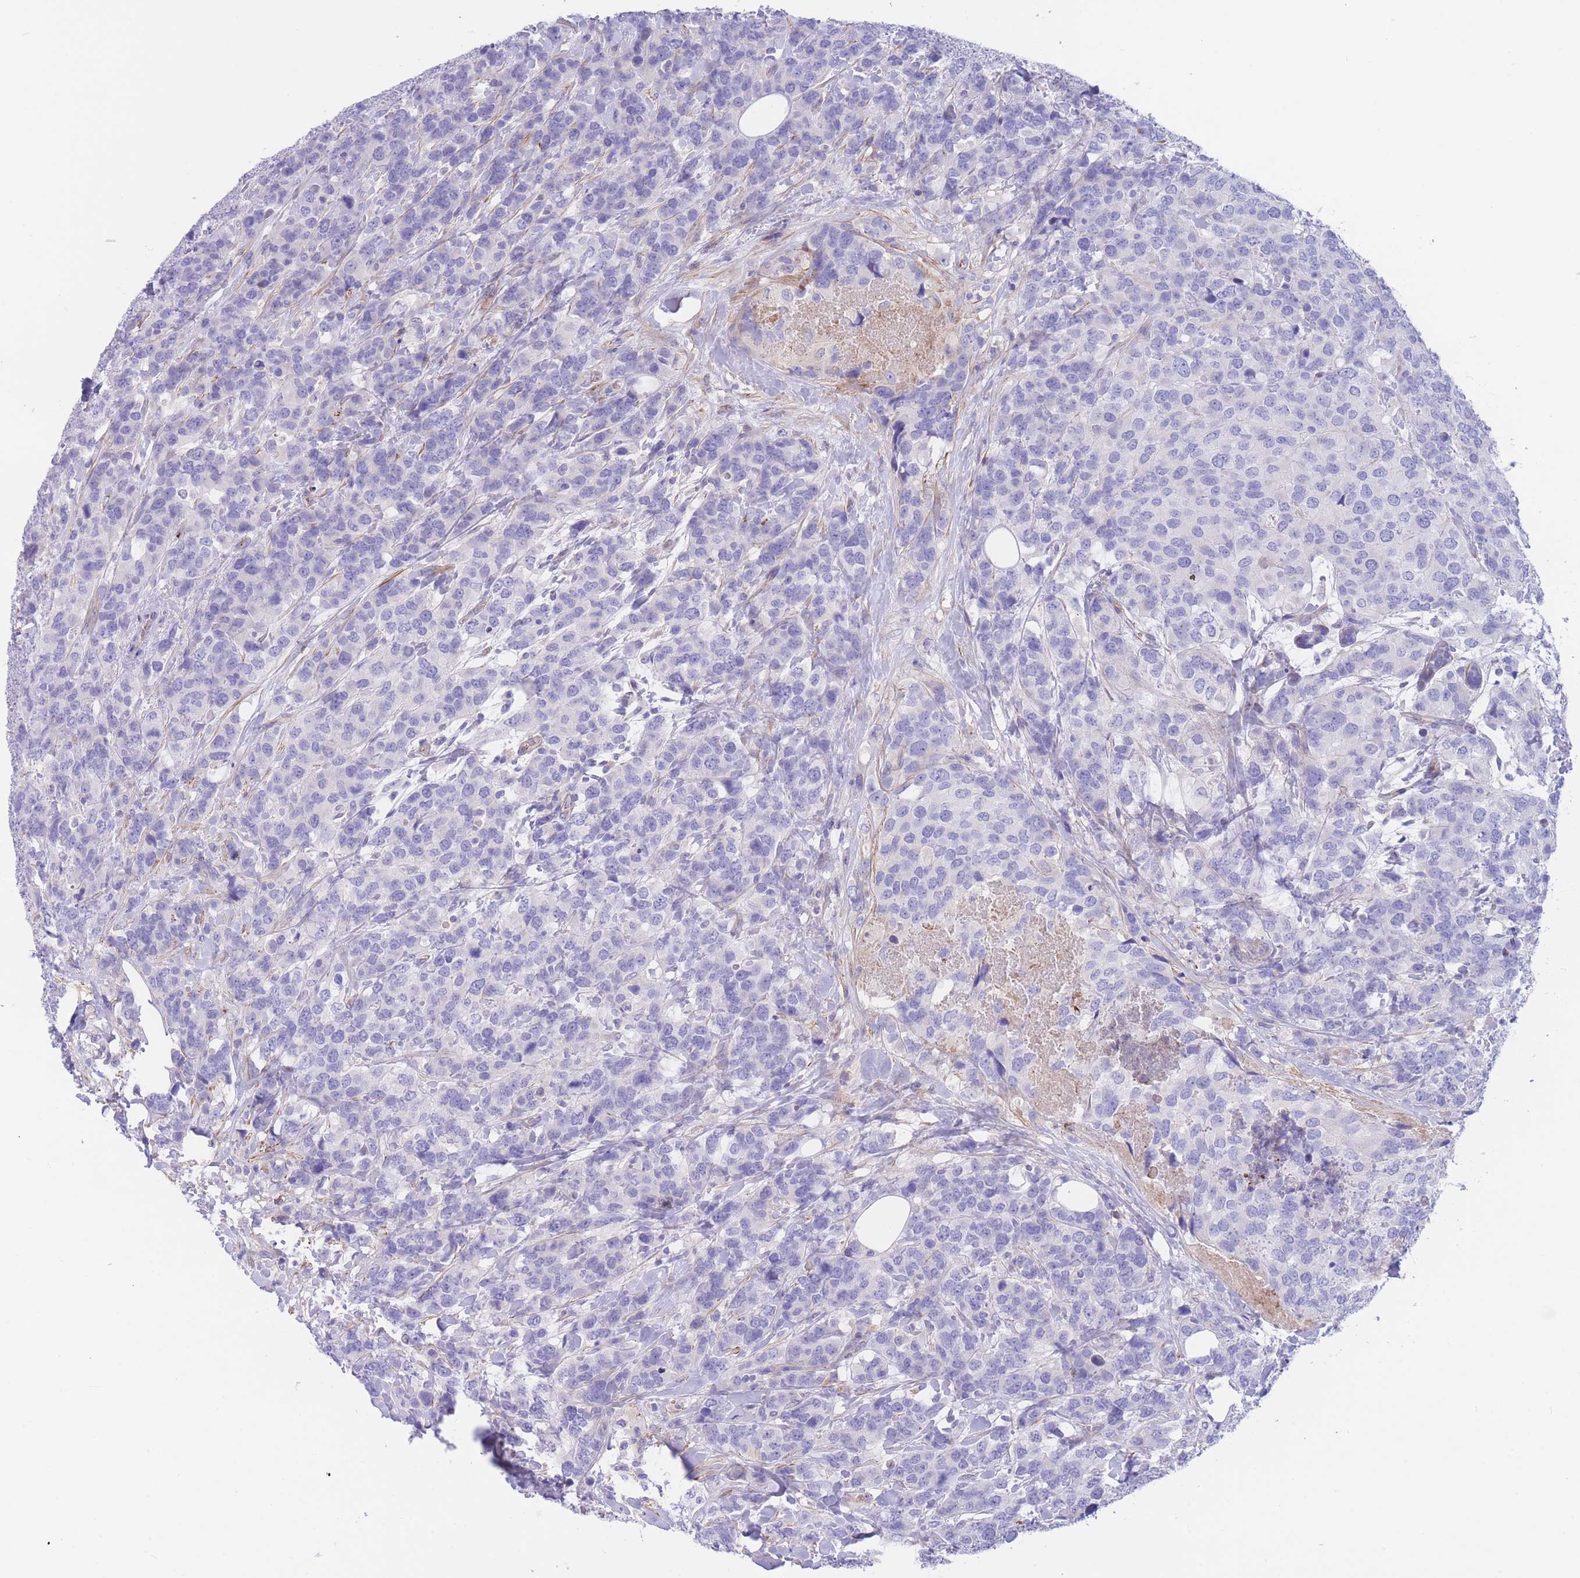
{"staining": {"intensity": "negative", "quantity": "none", "location": "none"}, "tissue": "breast cancer", "cell_type": "Tumor cells", "image_type": "cancer", "snomed": [{"axis": "morphology", "description": "Lobular carcinoma"}, {"axis": "topography", "description": "Breast"}], "caption": "The histopathology image shows no significant expression in tumor cells of breast cancer (lobular carcinoma).", "gene": "DET1", "patient": {"sex": "female", "age": 59}}